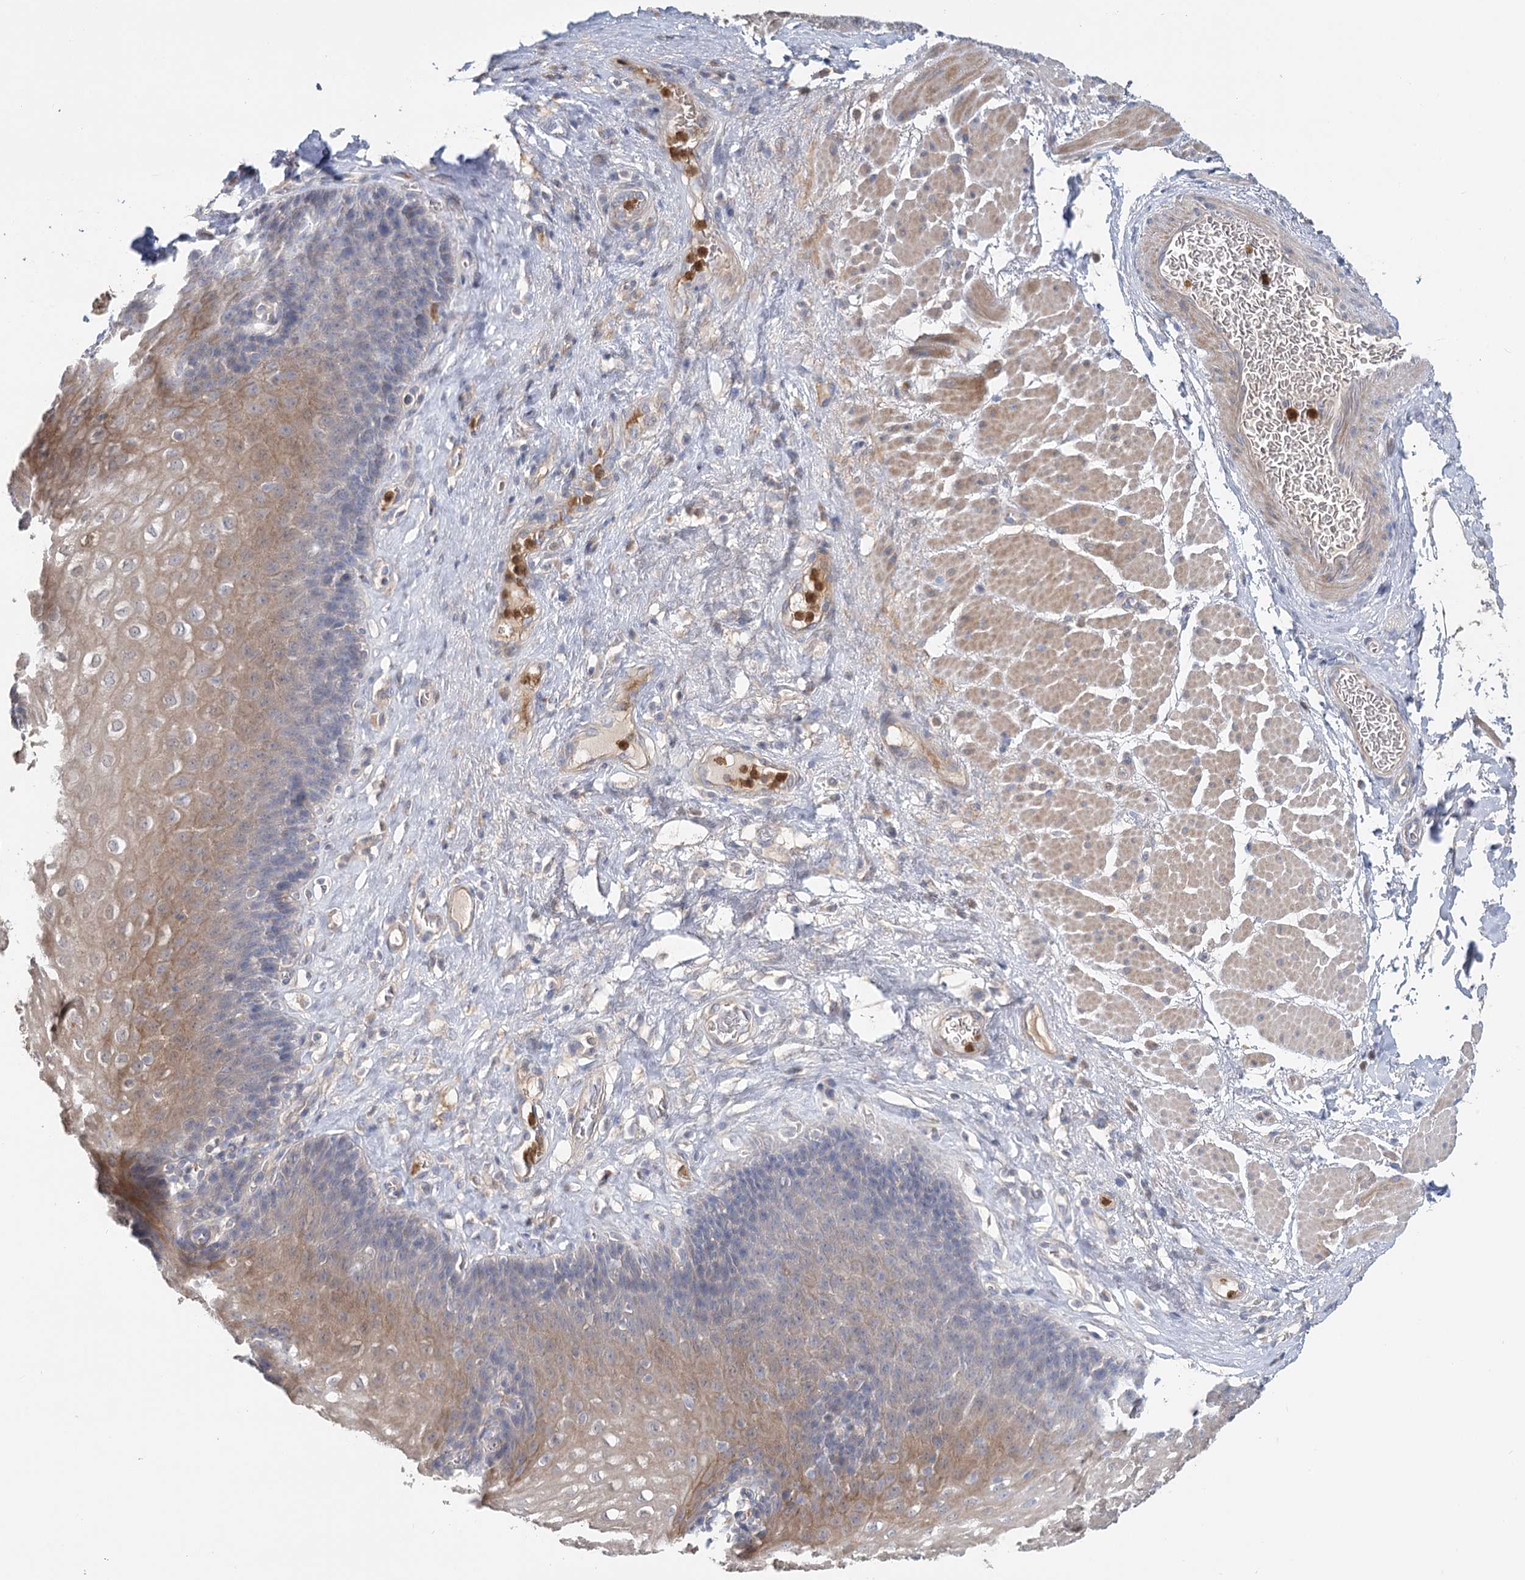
{"staining": {"intensity": "weak", "quantity": "25%-75%", "location": "cytoplasmic/membranous"}, "tissue": "esophagus", "cell_type": "Squamous epithelial cells", "image_type": "normal", "snomed": [{"axis": "morphology", "description": "Normal tissue, NOS"}, {"axis": "topography", "description": "Esophagus"}], "caption": "Human esophagus stained with a brown dye demonstrates weak cytoplasmic/membranous positive staining in about 25%-75% of squamous epithelial cells.", "gene": "EPB41L5", "patient": {"sex": "female", "age": 66}}